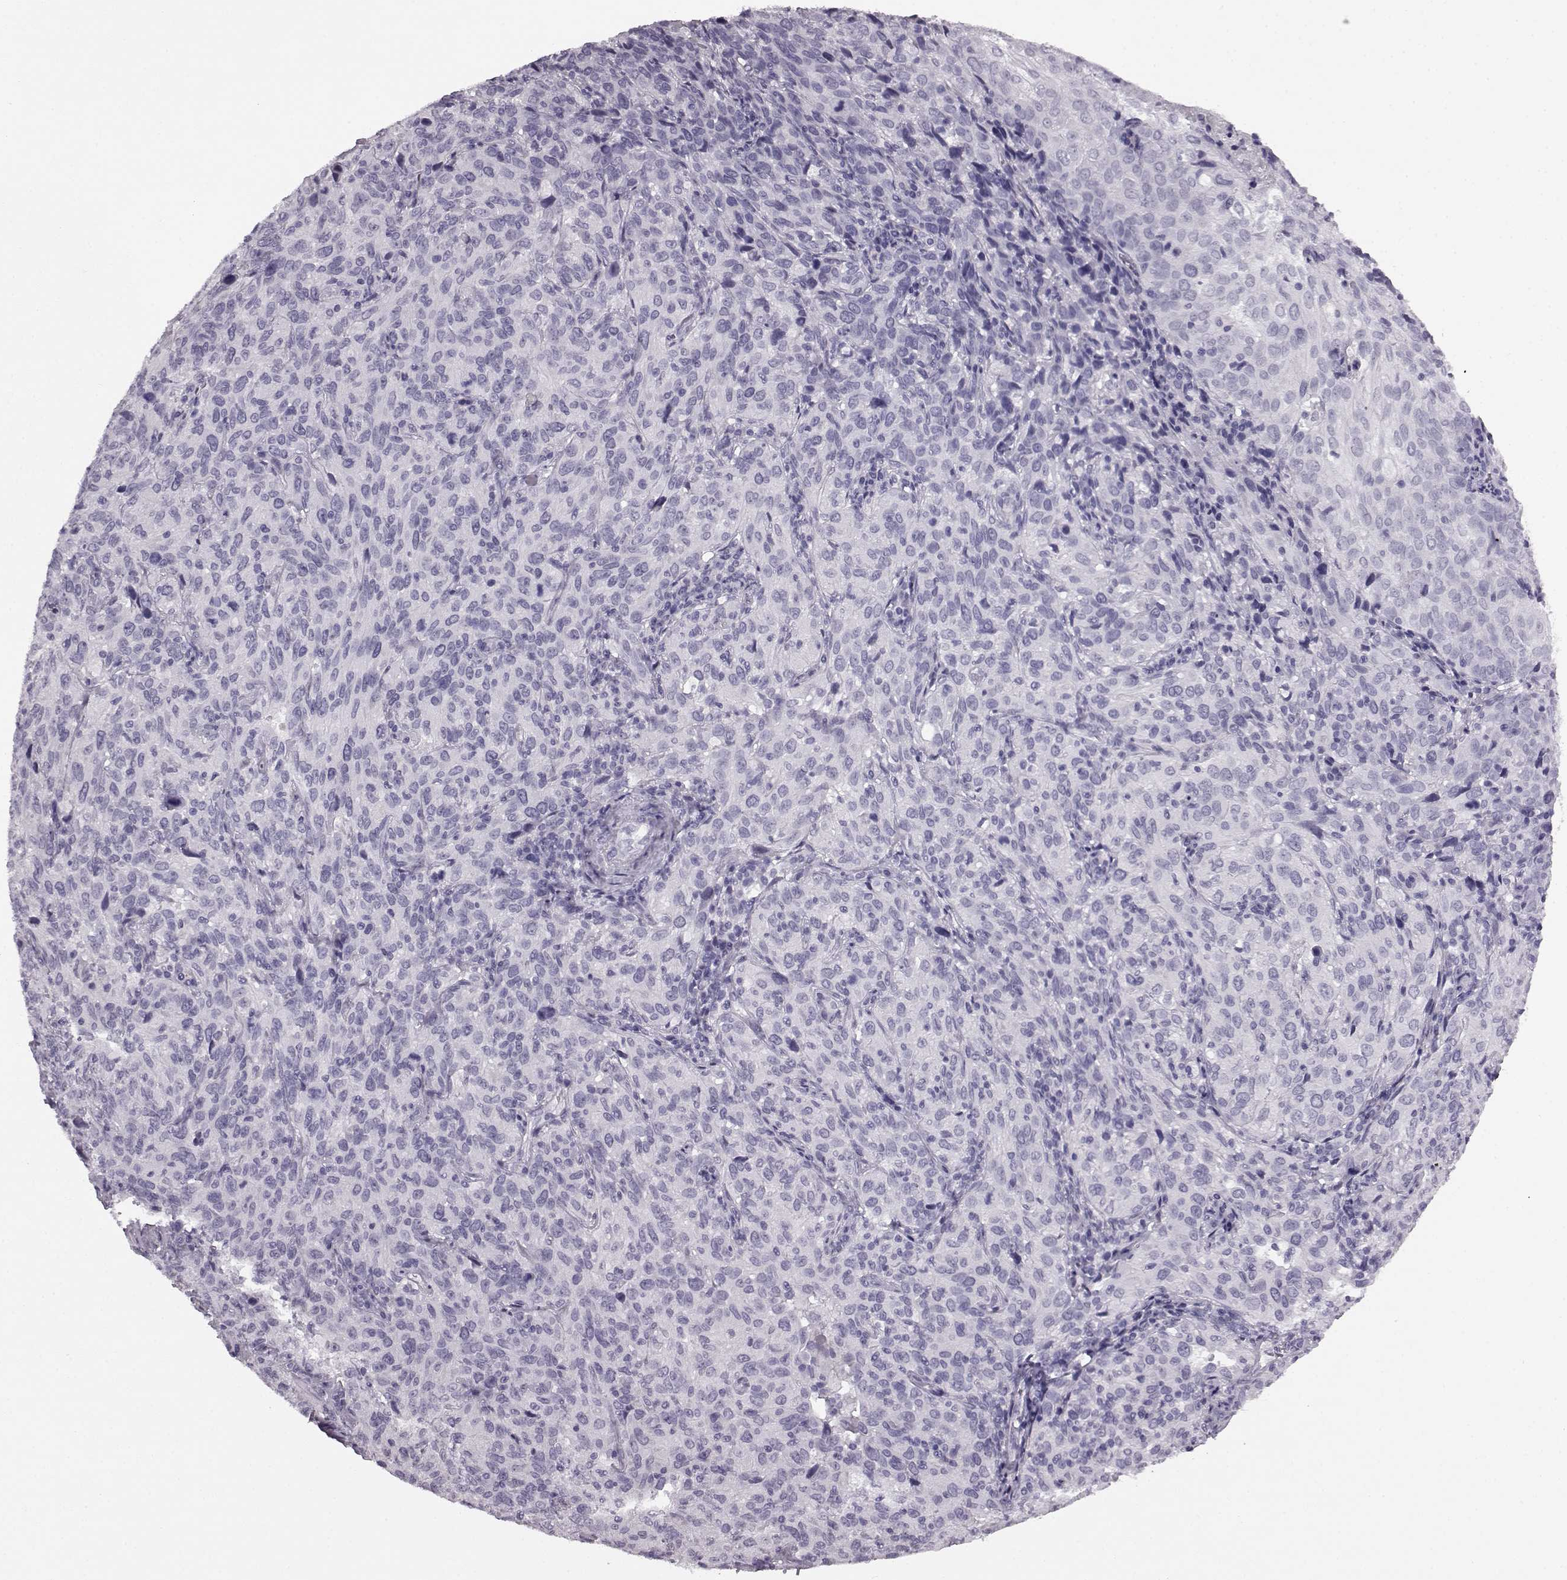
{"staining": {"intensity": "negative", "quantity": "none", "location": "none"}, "tissue": "cervical cancer", "cell_type": "Tumor cells", "image_type": "cancer", "snomed": [{"axis": "morphology", "description": "Squamous cell carcinoma, NOS"}, {"axis": "topography", "description": "Cervix"}], "caption": "Tumor cells show no significant protein expression in cervical cancer (squamous cell carcinoma).", "gene": "AIPL1", "patient": {"sex": "female", "age": 51}}